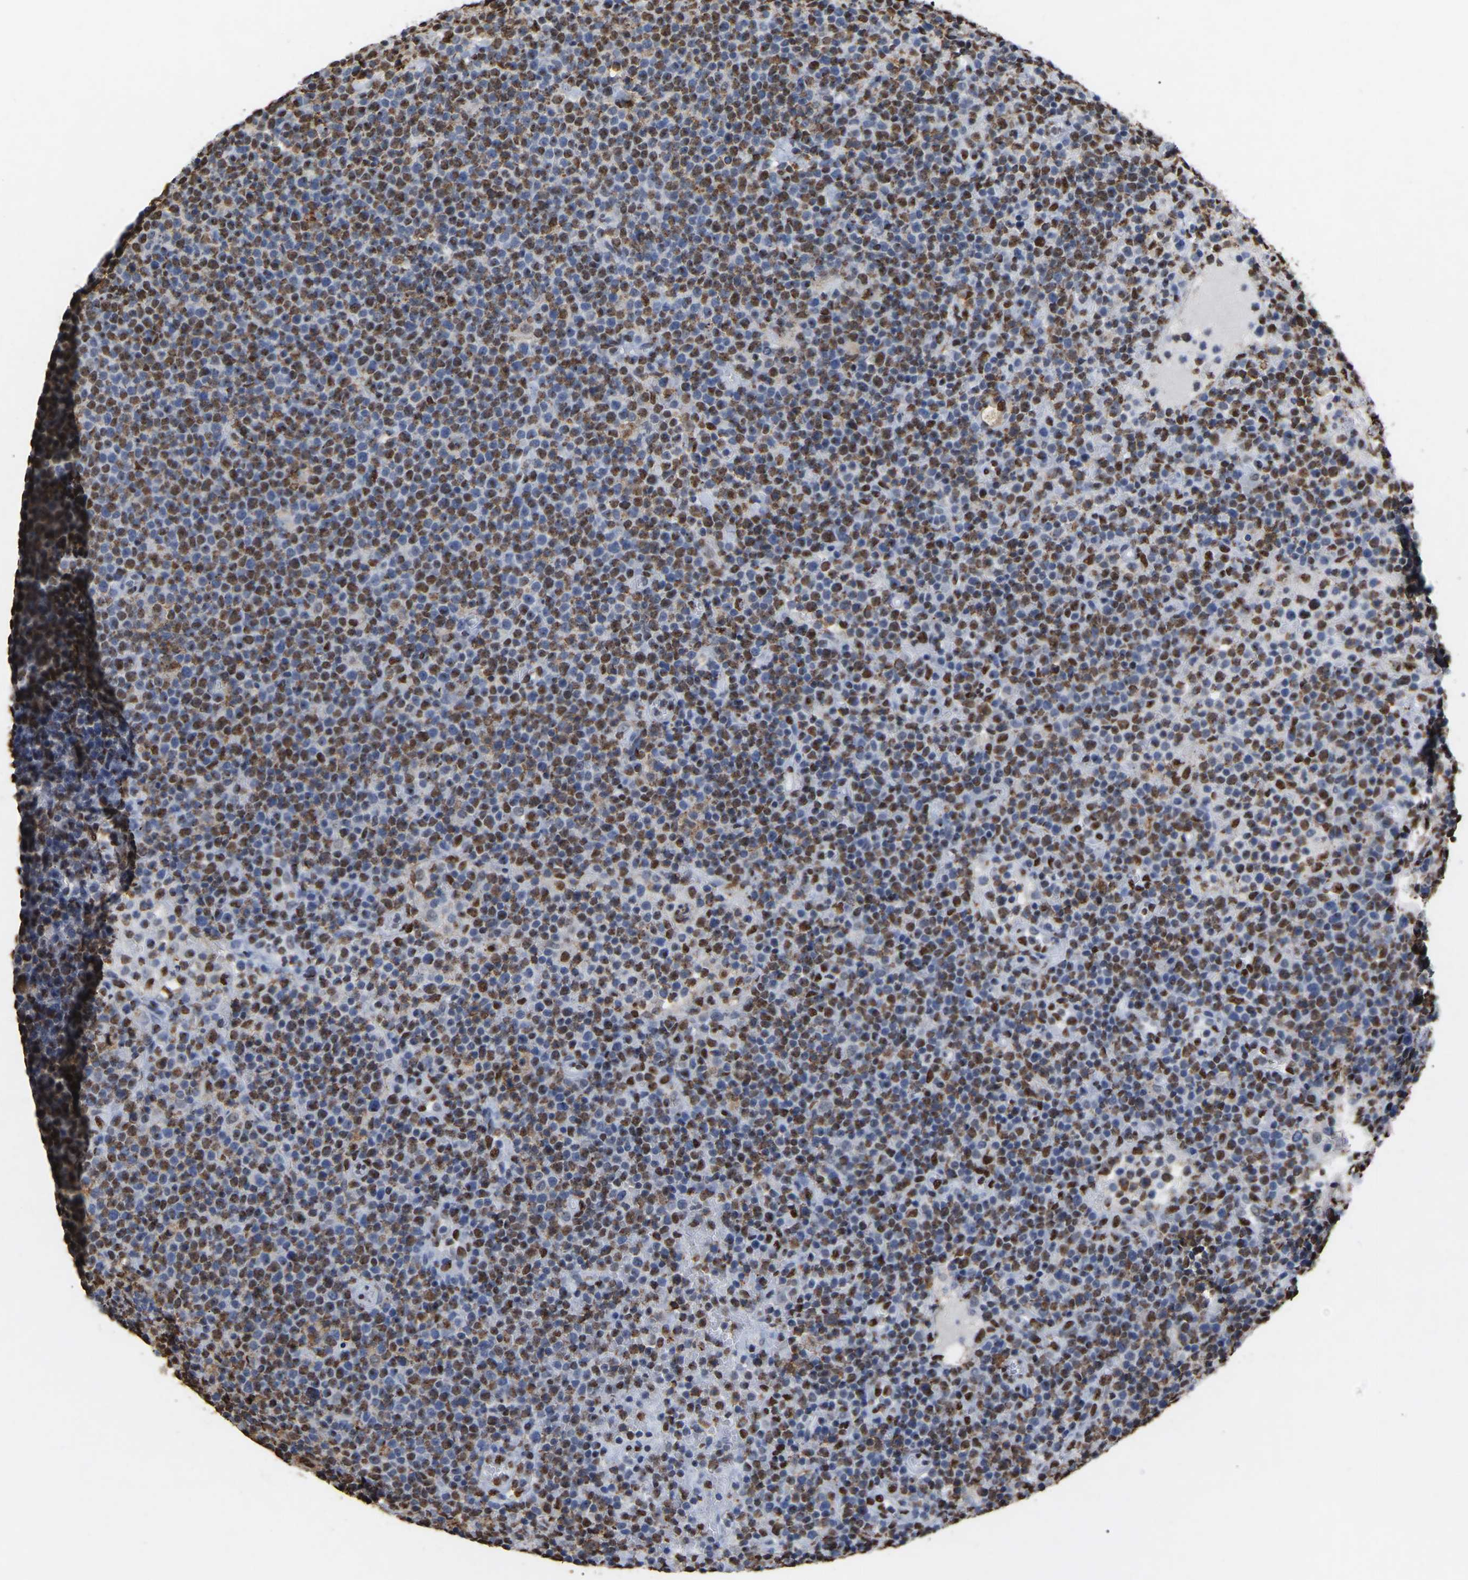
{"staining": {"intensity": "moderate", "quantity": ">75%", "location": "nuclear"}, "tissue": "lymphoma", "cell_type": "Tumor cells", "image_type": "cancer", "snomed": [{"axis": "morphology", "description": "Malignant lymphoma, non-Hodgkin's type, High grade"}, {"axis": "topography", "description": "Lymph node"}], "caption": "Lymphoma stained with a protein marker exhibits moderate staining in tumor cells.", "gene": "RBL2", "patient": {"sex": "male", "age": 61}}